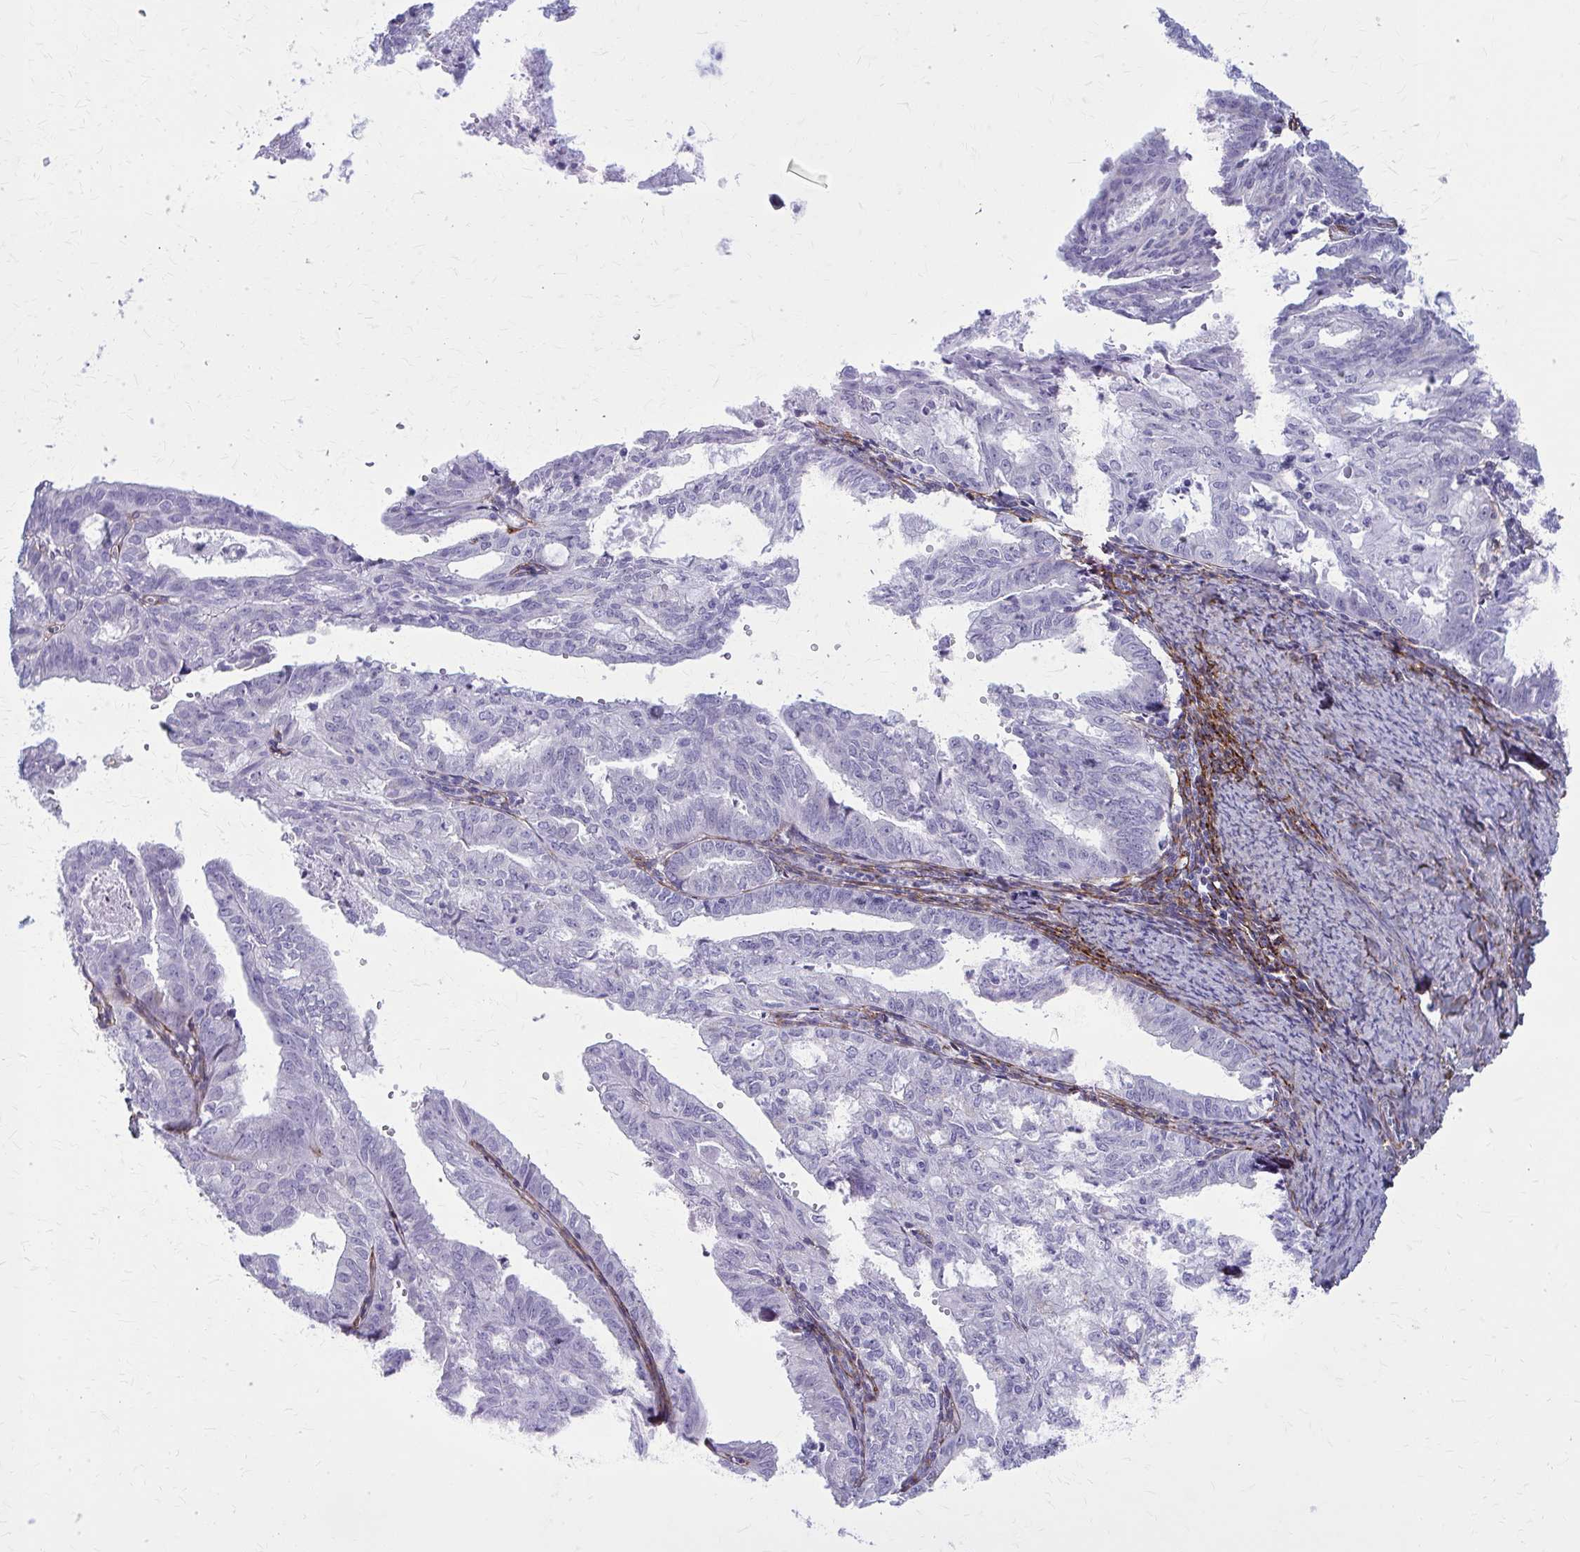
{"staining": {"intensity": "negative", "quantity": "none", "location": "none"}, "tissue": "endometrial cancer", "cell_type": "Tumor cells", "image_type": "cancer", "snomed": [{"axis": "morphology", "description": "Adenocarcinoma, NOS"}, {"axis": "topography", "description": "Endometrium"}], "caption": "Immunohistochemistry (IHC) image of human endometrial cancer stained for a protein (brown), which displays no staining in tumor cells.", "gene": "AKAP12", "patient": {"sex": "female", "age": 70}}